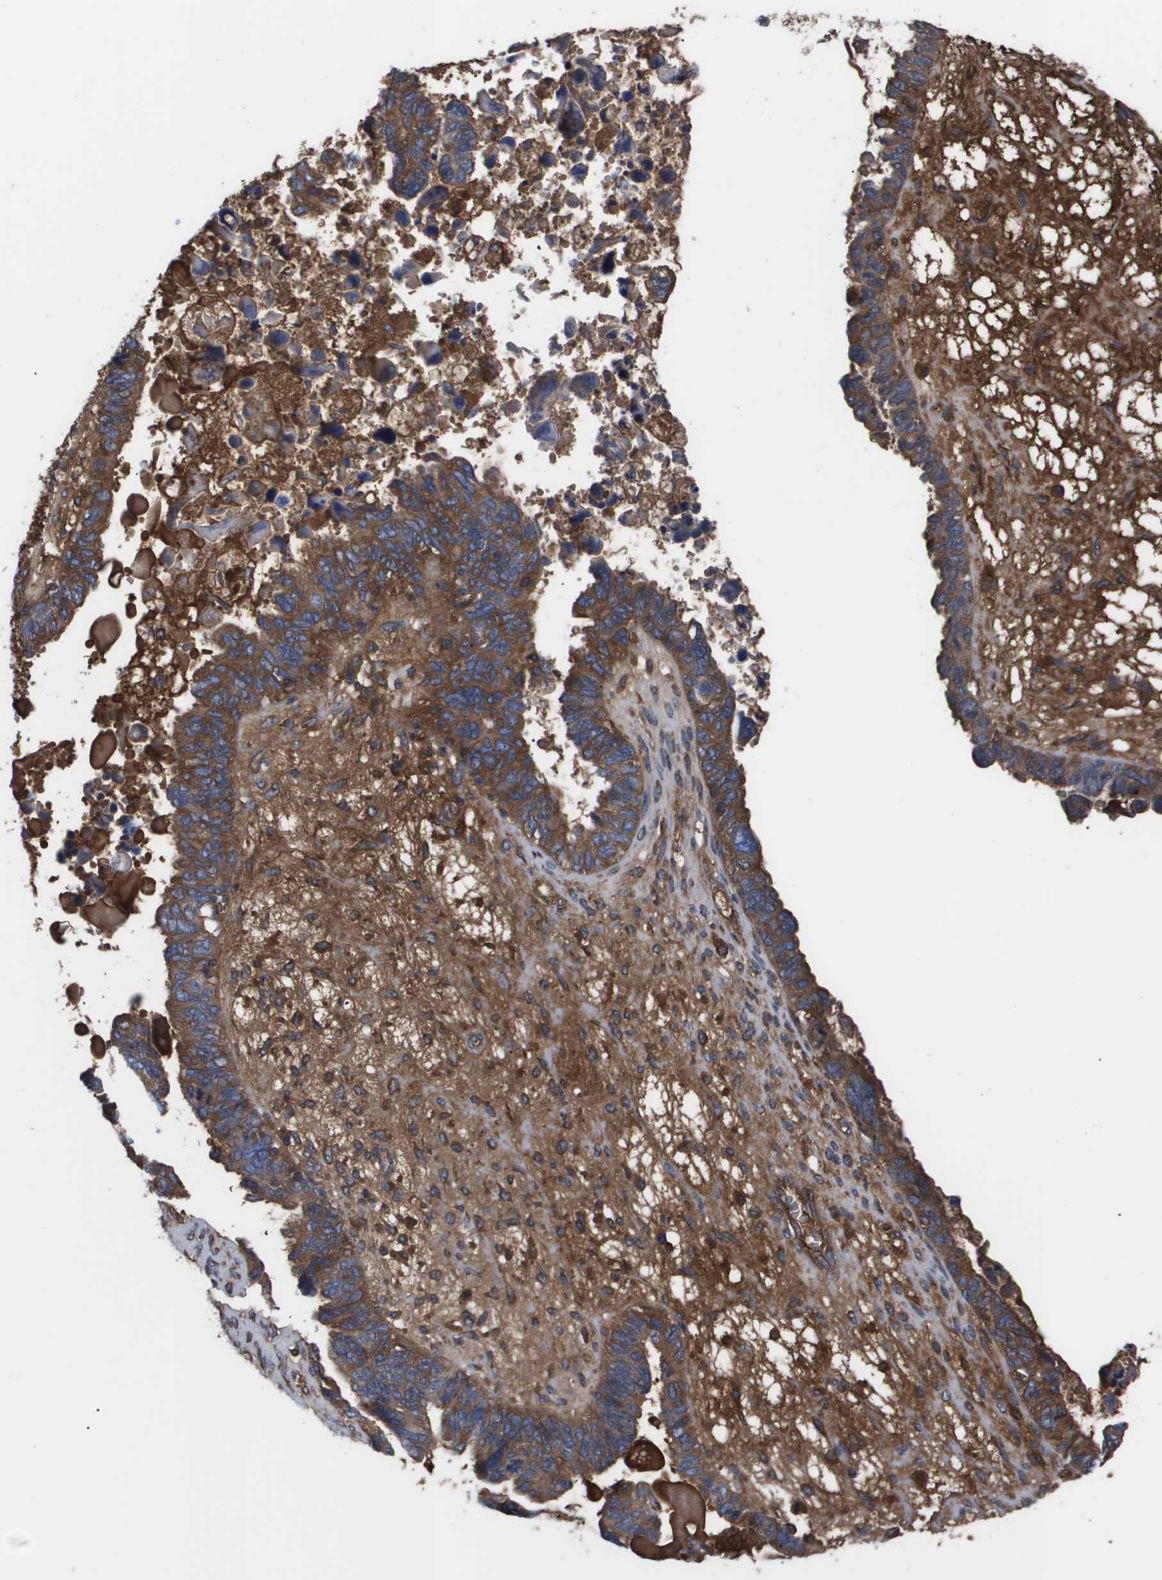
{"staining": {"intensity": "strong", "quantity": ">75%", "location": "cytoplasmic/membranous"}, "tissue": "ovarian cancer", "cell_type": "Tumor cells", "image_type": "cancer", "snomed": [{"axis": "morphology", "description": "Cystadenocarcinoma, serous, NOS"}, {"axis": "topography", "description": "Ovary"}], "caption": "This histopathology image demonstrates immunohistochemistry (IHC) staining of human ovarian serous cystadenocarcinoma, with high strong cytoplasmic/membranous expression in about >75% of tumor cells.", "gene": "SERPINA6", "patient": {"sex": "female", "age": 79}}